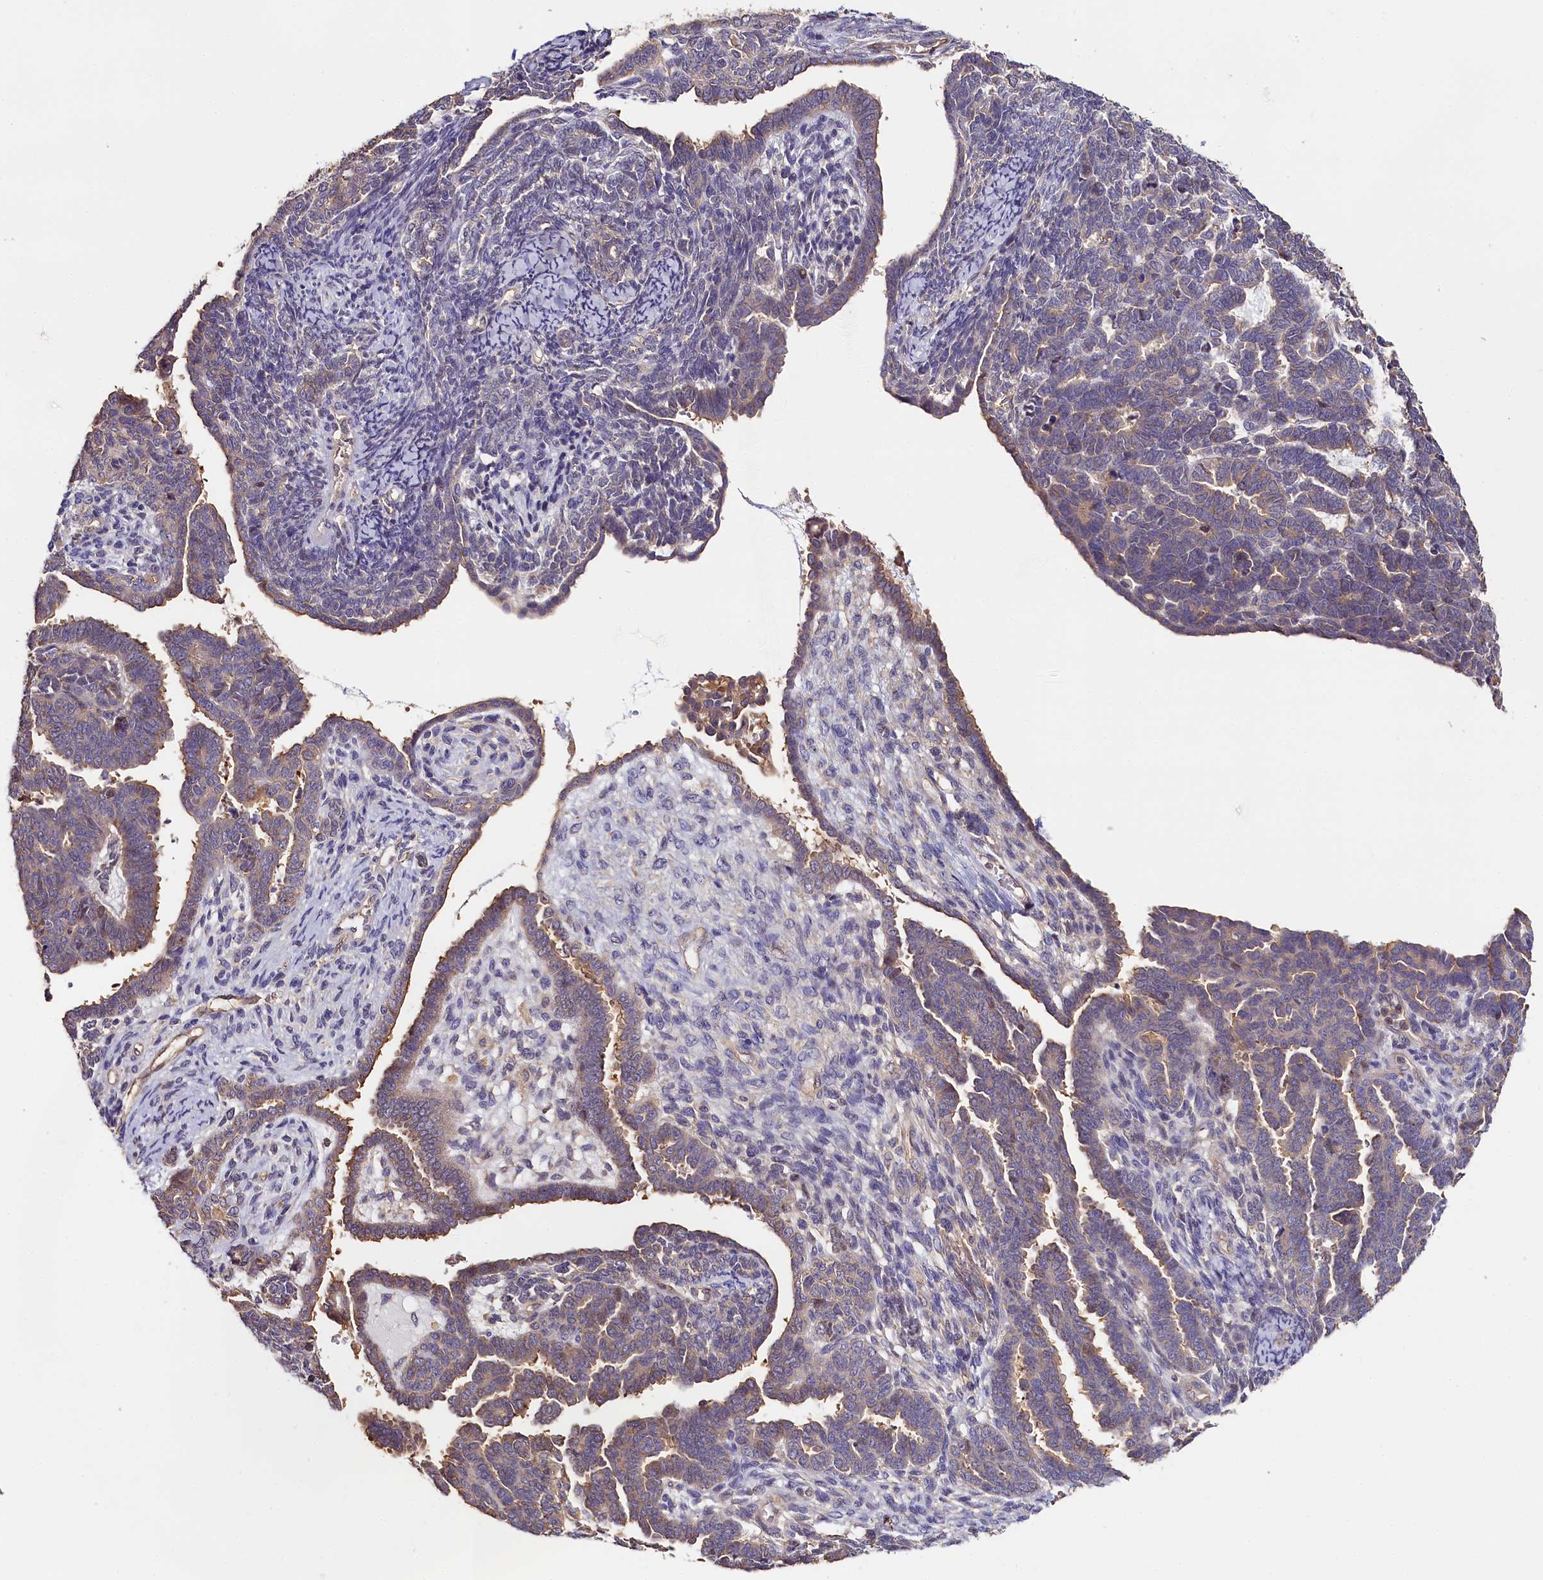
{"staining": {"intensity": "weak", "quantity": ">75%", "location": "cytoplasmic/membranous"}, "tissue": "endometrial cancer", "cell_type": "Tumor cells", "image_type": "cancer", "snomed": [{"axis": "morphology", "description": "Neoplasm, malignant, NOS"}, {"axis": "topography", "description": "Endometrium"}], "caption": "There is low levels of weak cytoplasmic/membranous positivity in tumor cells of malignant neoplasm (endometrial), as demonstrated by immunohistochemical staining (brown color).", "gene": "KATNB1", "patient": {"sex": "female", "age": 74}}